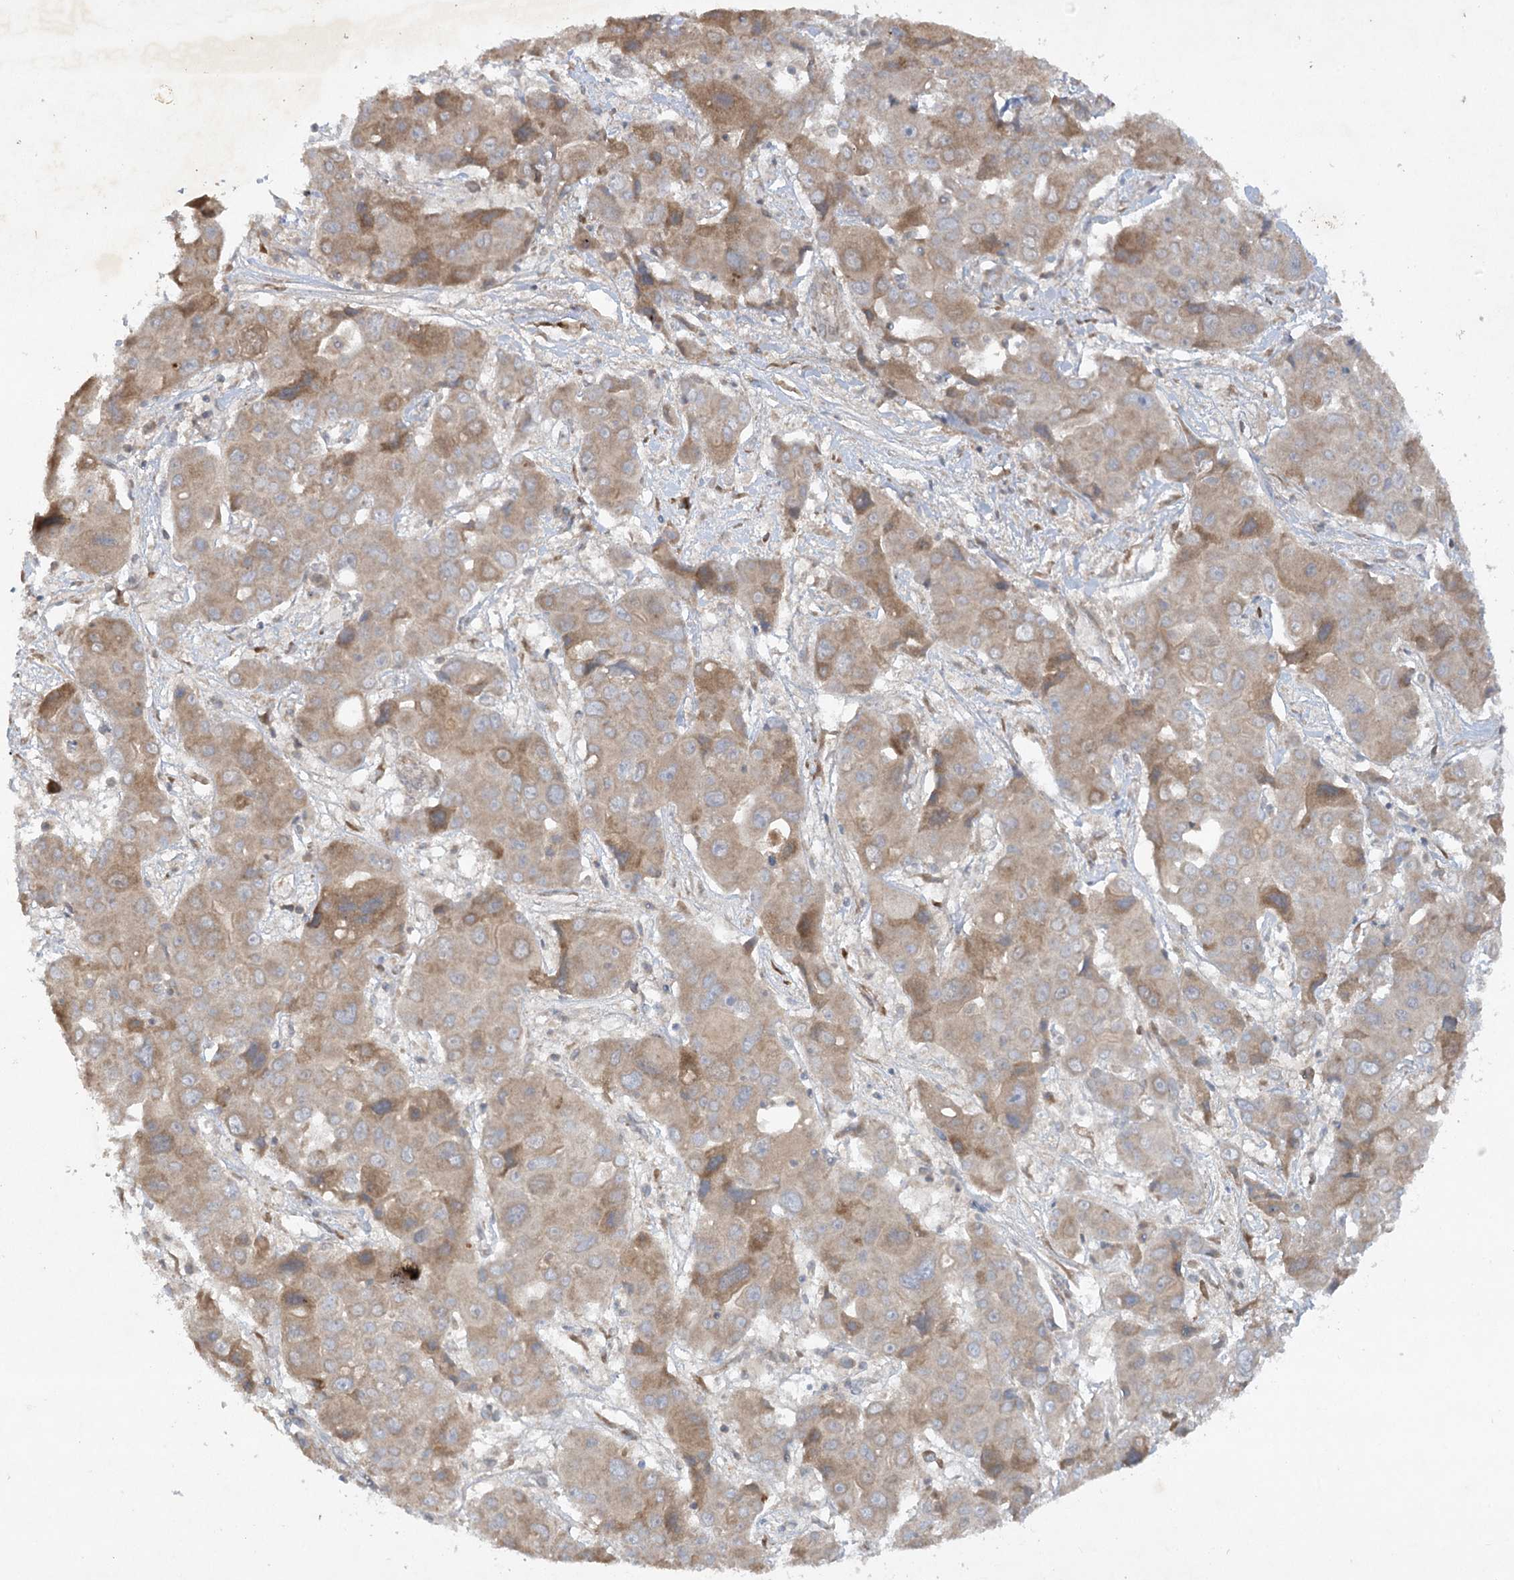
{"staining": {"intensity": "moderate", "quantity": "25%-75%", "location": "cytoplasmic/membranous"}, "tissue": "liver cancer", "cell_type": "Tumor cells", "image_type": "cancer", "snomed": [{"axis": "morphology", "description": "Cholangiocarcinoma"}, {"axis": "topography", "description": "Liver"}], "caption": "Protein staining exhibits moderate cytoplasmic/membranous positivity in approximately 25%-75% of tumor cells in liver cholangiocarcinoma. (IHC, brightfield microscopy, high magnification).", "gene": "TRAF3IP1", "patient": {"sex": "male", "age": 67}}